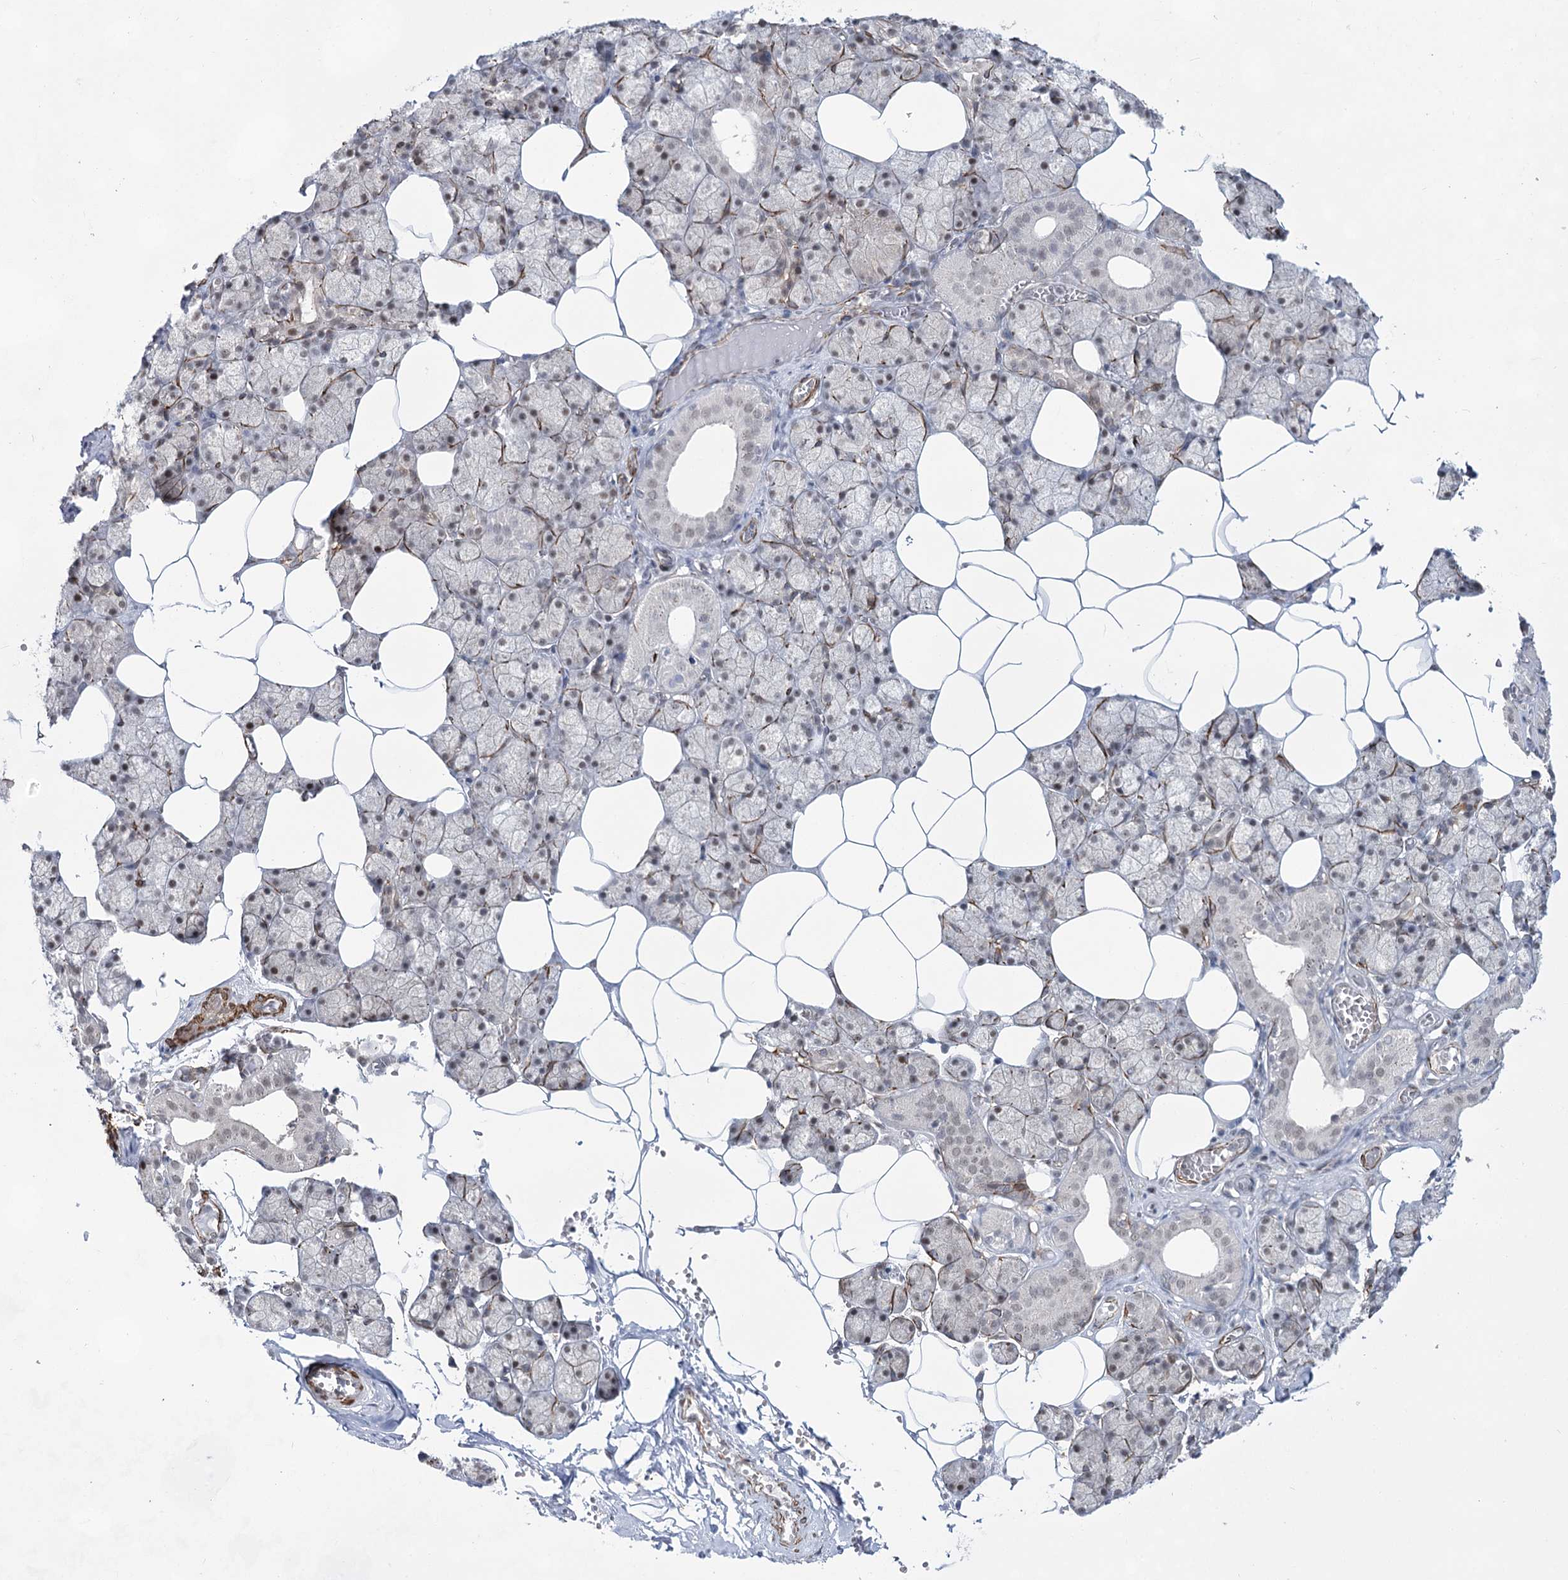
{"staining": {"intensity": "negative", "quantity": "none", "location": "none"}, "tissue": "salivary gland", "cell_type": "Glandular cells", "image_type": "normal", "snomed": [{"axis": "morphology", "description": "Normal tissue, NOS"}, {"axis": "topography", "description": "Salivary gland"}], "caption": "This image is of unremarkable salivary gland stained with immunohistochemistry to label a protein in brown with the nuclei are counter-stained blue. There is no positivity in glandular cells.", "gene": "CWF19L1", "patient": {"sex": "male", "age": 62}}